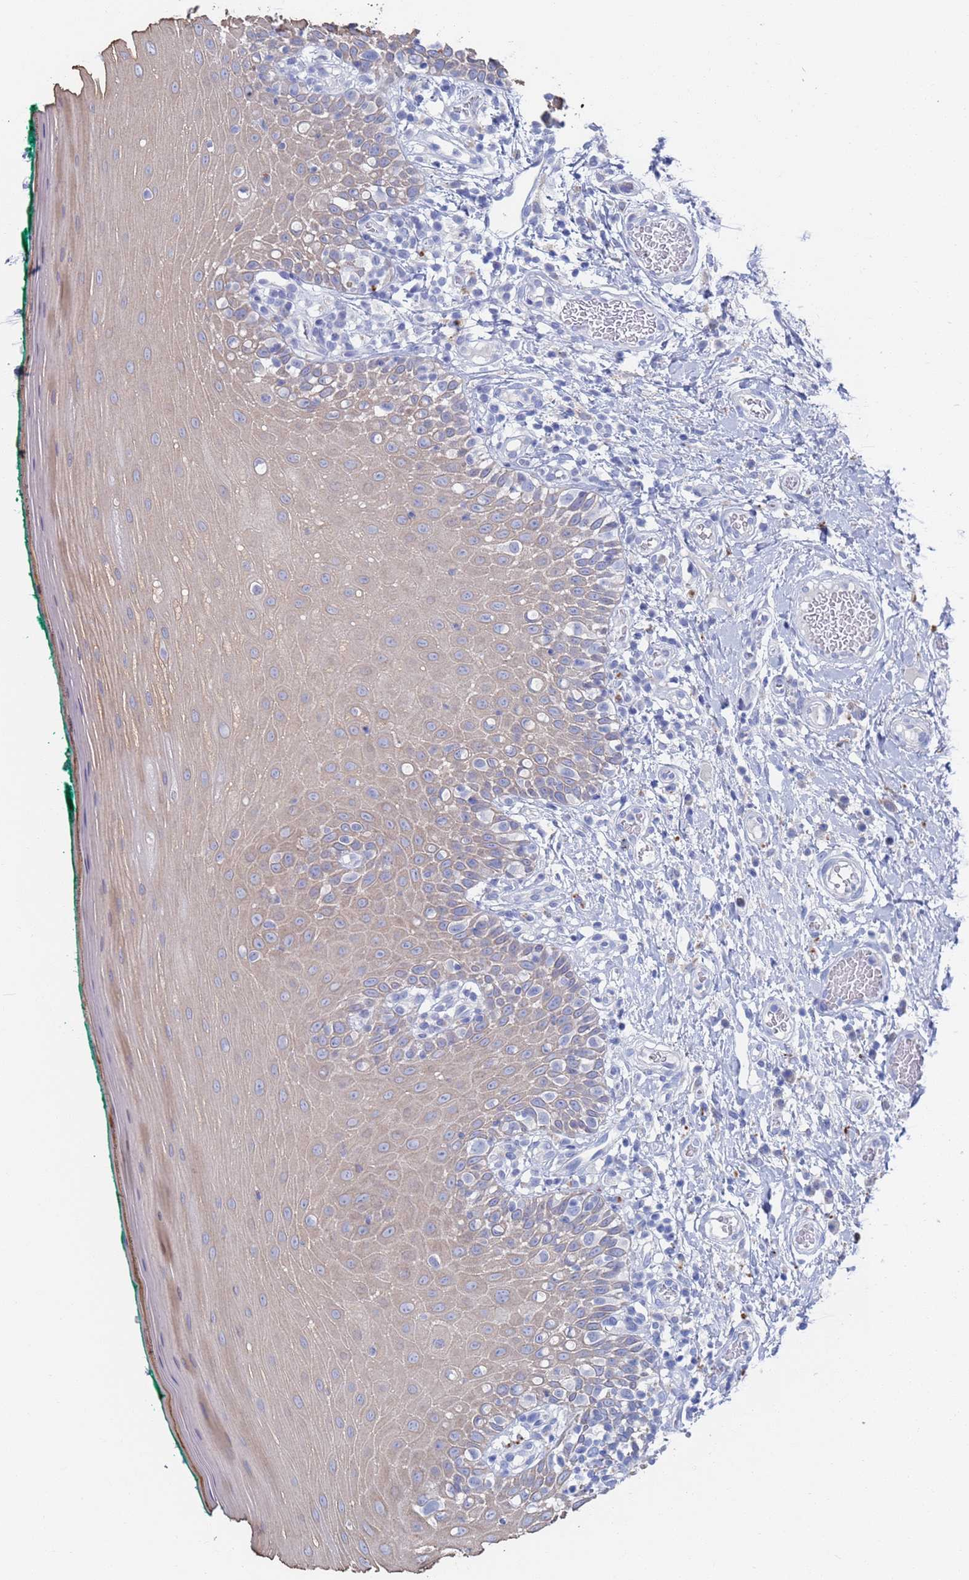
{"staining": {"intensity": "weak", "quantity": ">75%", "location": "cytoplasmic/membranous"}, "tissue": "oral mucosa", "cell_type": "Squamous epithelial cells", "image_type": "normal", "snomed": [{"axis": "morphology", "description": "Normal tissue, NOS"}, {"axis": "topography", "description": "Oral tissue"}], "caption": "Immunohistochemistry image of benign oral mucosa stained for a protein (brown), which exhibits low levels of weak cytoplasmic/membranous staining in about >75% of squamous epithelial cells.", "gene": "FUCA1", "patient": {"sex": "female", "age": 83}}